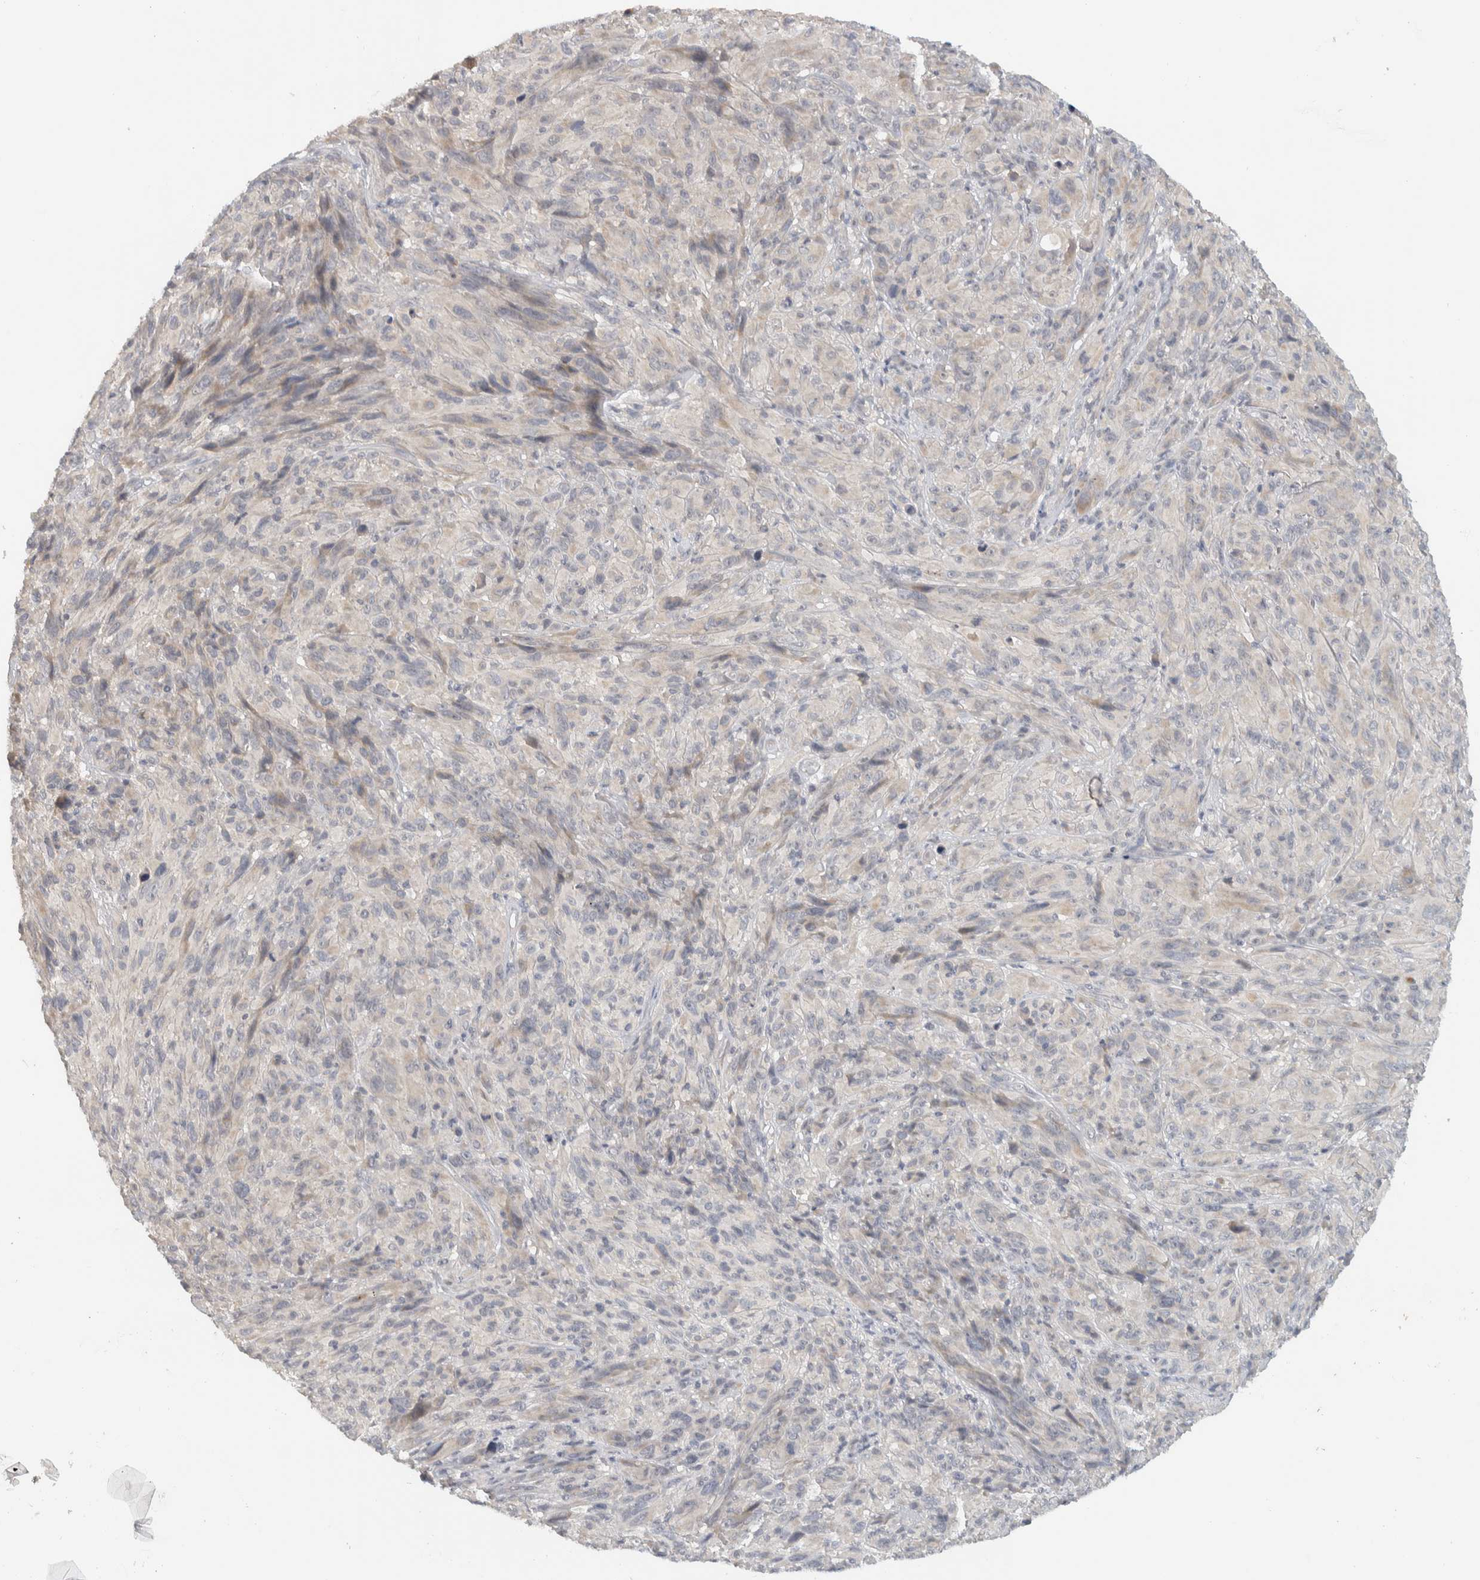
{"staining": {"intensity": "negative", "quantity": "none", "location": "none"}, "tissue": "melanoma", "cell_type": "Tumor cells", "image_type": "cancer", "snomed": [{"axis": "morphology", "description": "Malignant melanoma, NOS"}, {"axis": "topography", "description": "Skin of head"}], "caption": "Immunohistochemical staining of malignant melanoma reveals no significant staining in tumor cells. The staining is performed using DAB brown chromogen with nuclei counter-stained in using hematoxylin.", "gene": "AFP", "patient": {"sex": "male", "age": 96}}